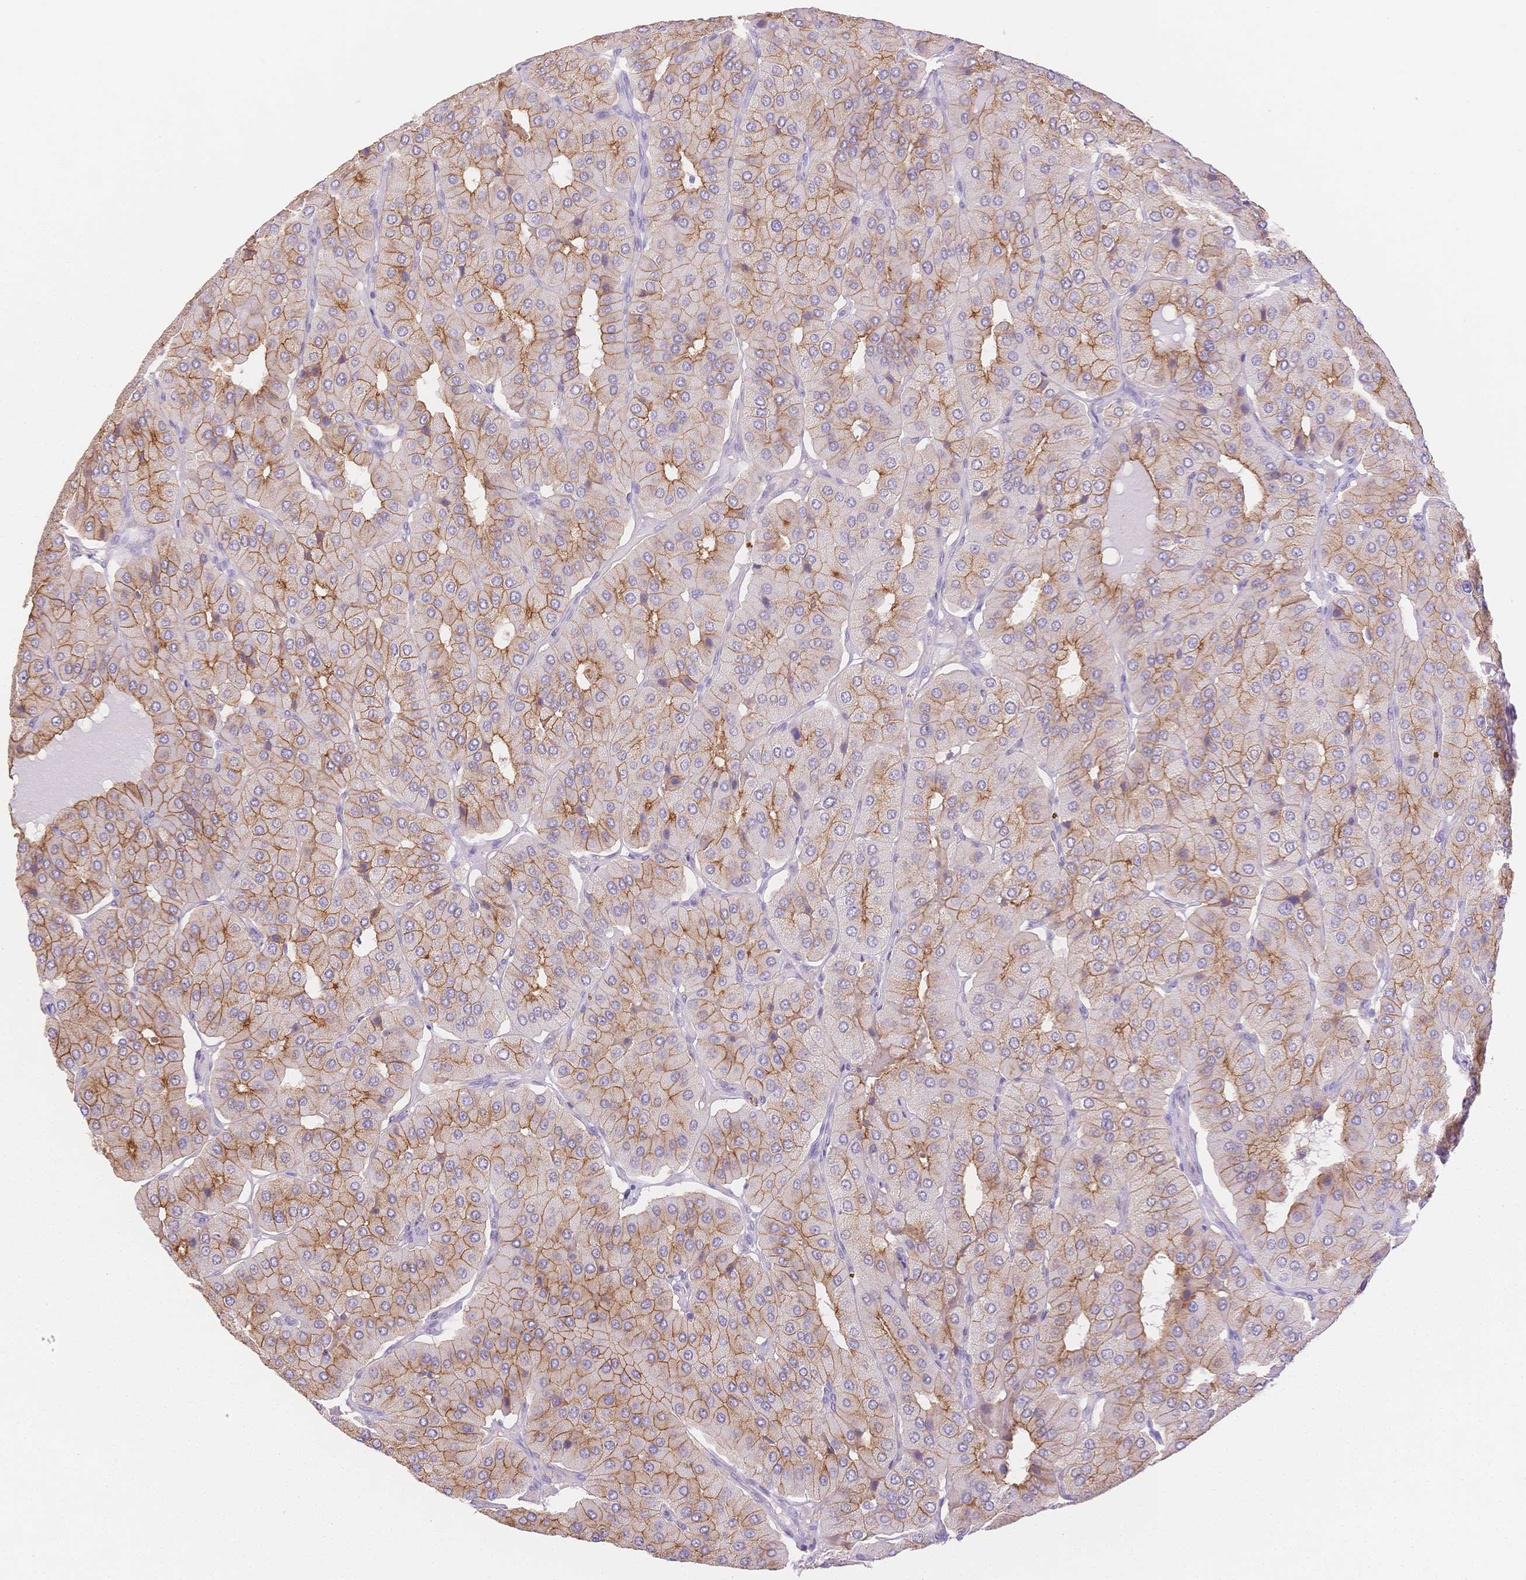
{"staining": {"intensity": "moderate", "quantity": ">75%", "location": "cytoplasmic/membranous"}, "tissue": "parathyroid gland", "cell_type": "Glandular cells", "image_type": "normal", "snomed": [{"axis": "morphology", "description": "Normal tissue, NOS"}, {"axis": "morphology", "description": "Adenoma, NOS"}, {"axis": "topography", "description": "Parathyroid gland"}], "caption": "Immunohistochemical staining of normal human parathyroid gland demonstrates moderate cytoplasmic/membranous protein positivity in approximately >75% of glandular cells. Using DAB (brown) and hematoxylin (blue) stains, captured at high magnification using brightfield microscopy.", "gene": "WDR54", "patient": {"sex": "female", "age": 86}}